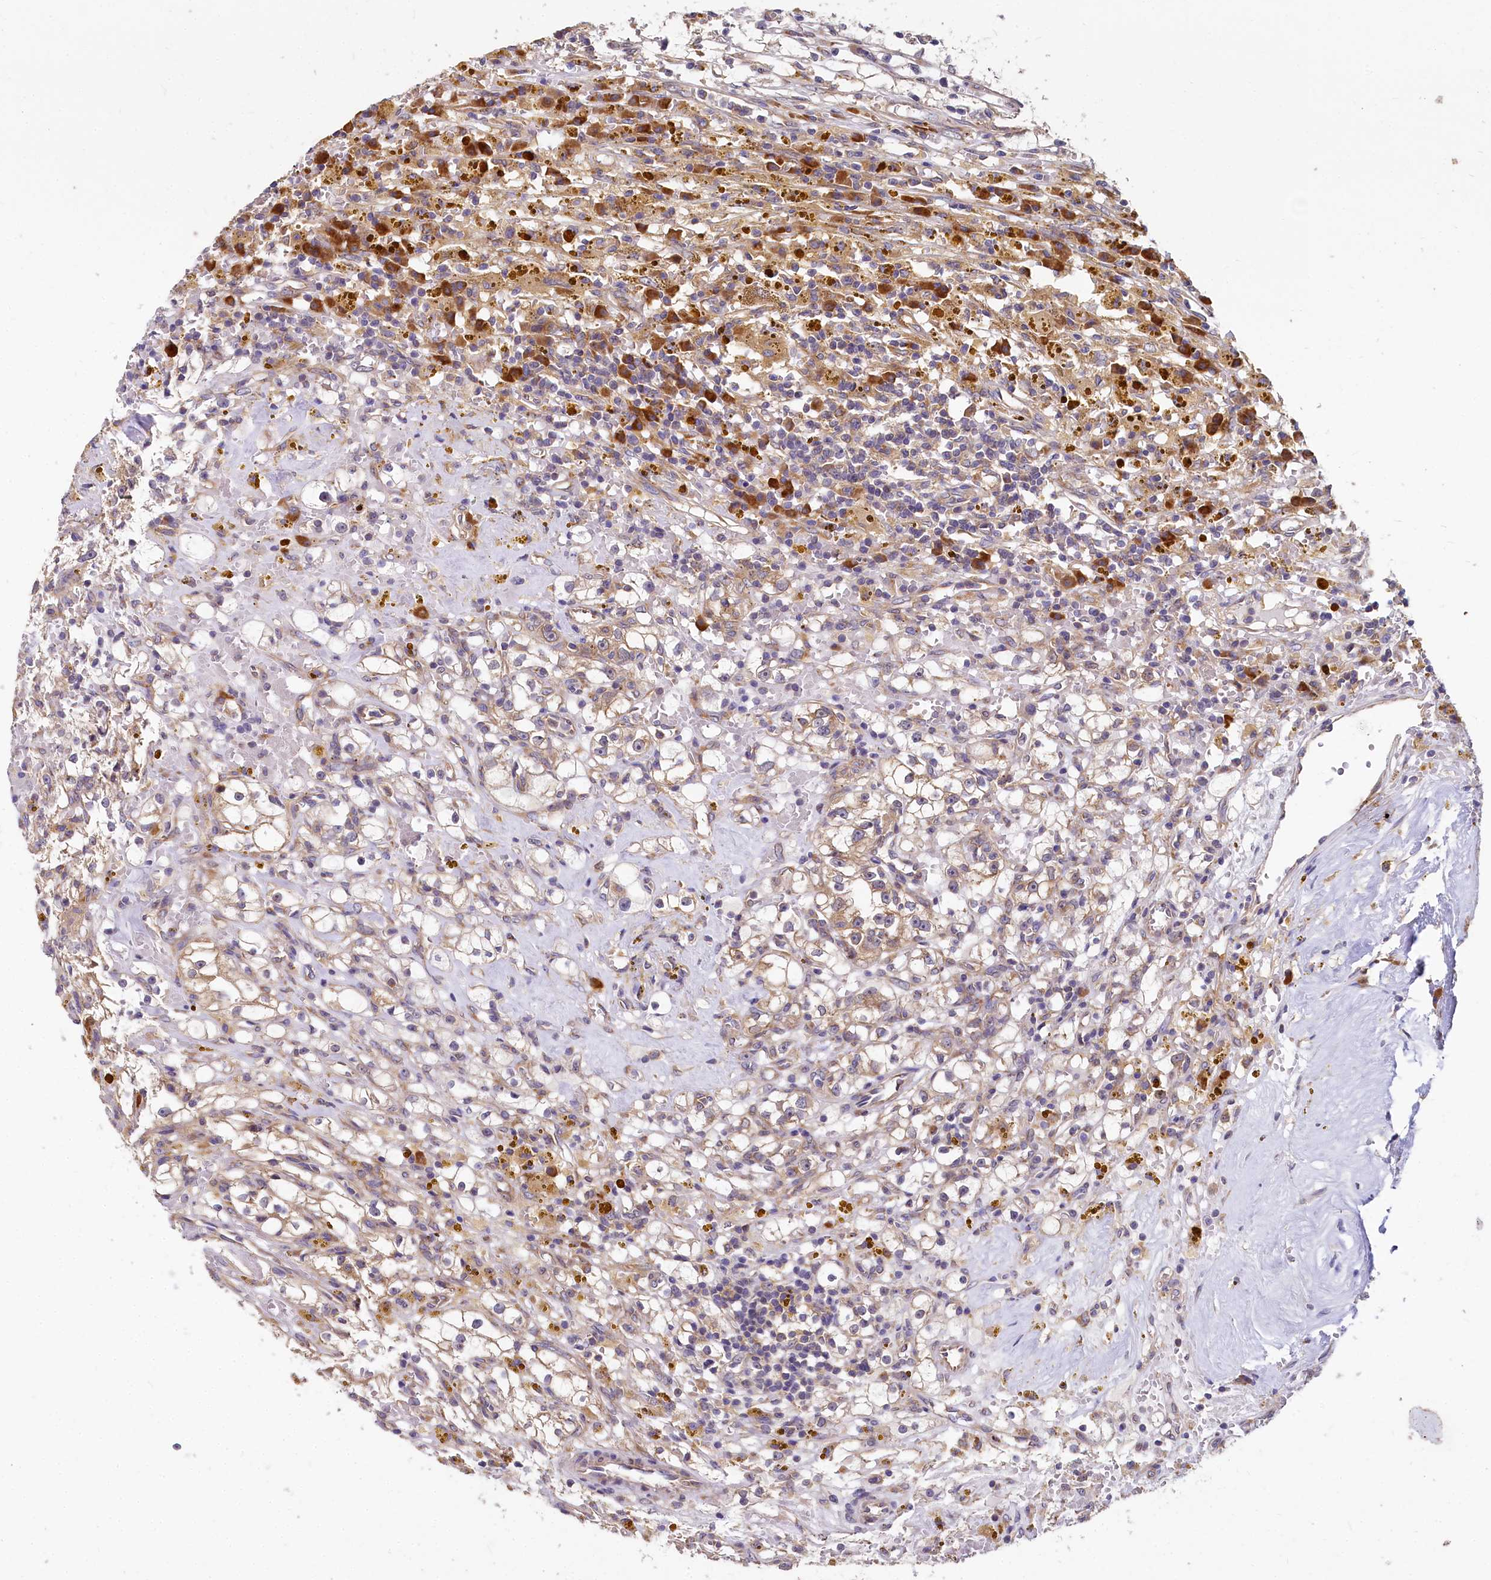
{"staining": {"intensity": "moderate", "quantity": "25%-75%", "location": "cytoplasmic/membranous"}, "tissue": "renal cancer", "cell_type": "Tumor cells", "image_type": "cancer", "snomed": [{"axis": "morphology", "description": "Adenocarcinoma, NOS"}, {"axis": "topography", "description": "Kidney"}], "caption": "Tumor cells reveal medium levels of moderate cytoplasmic/membranous staining in about 25%-75% of cells in human renal adenocarcinoma. (Brightfield microscopy of DAB IHC at high magnification).", "gene": "EIF2B2", "patient": {"sex": "male", "age": 56}}